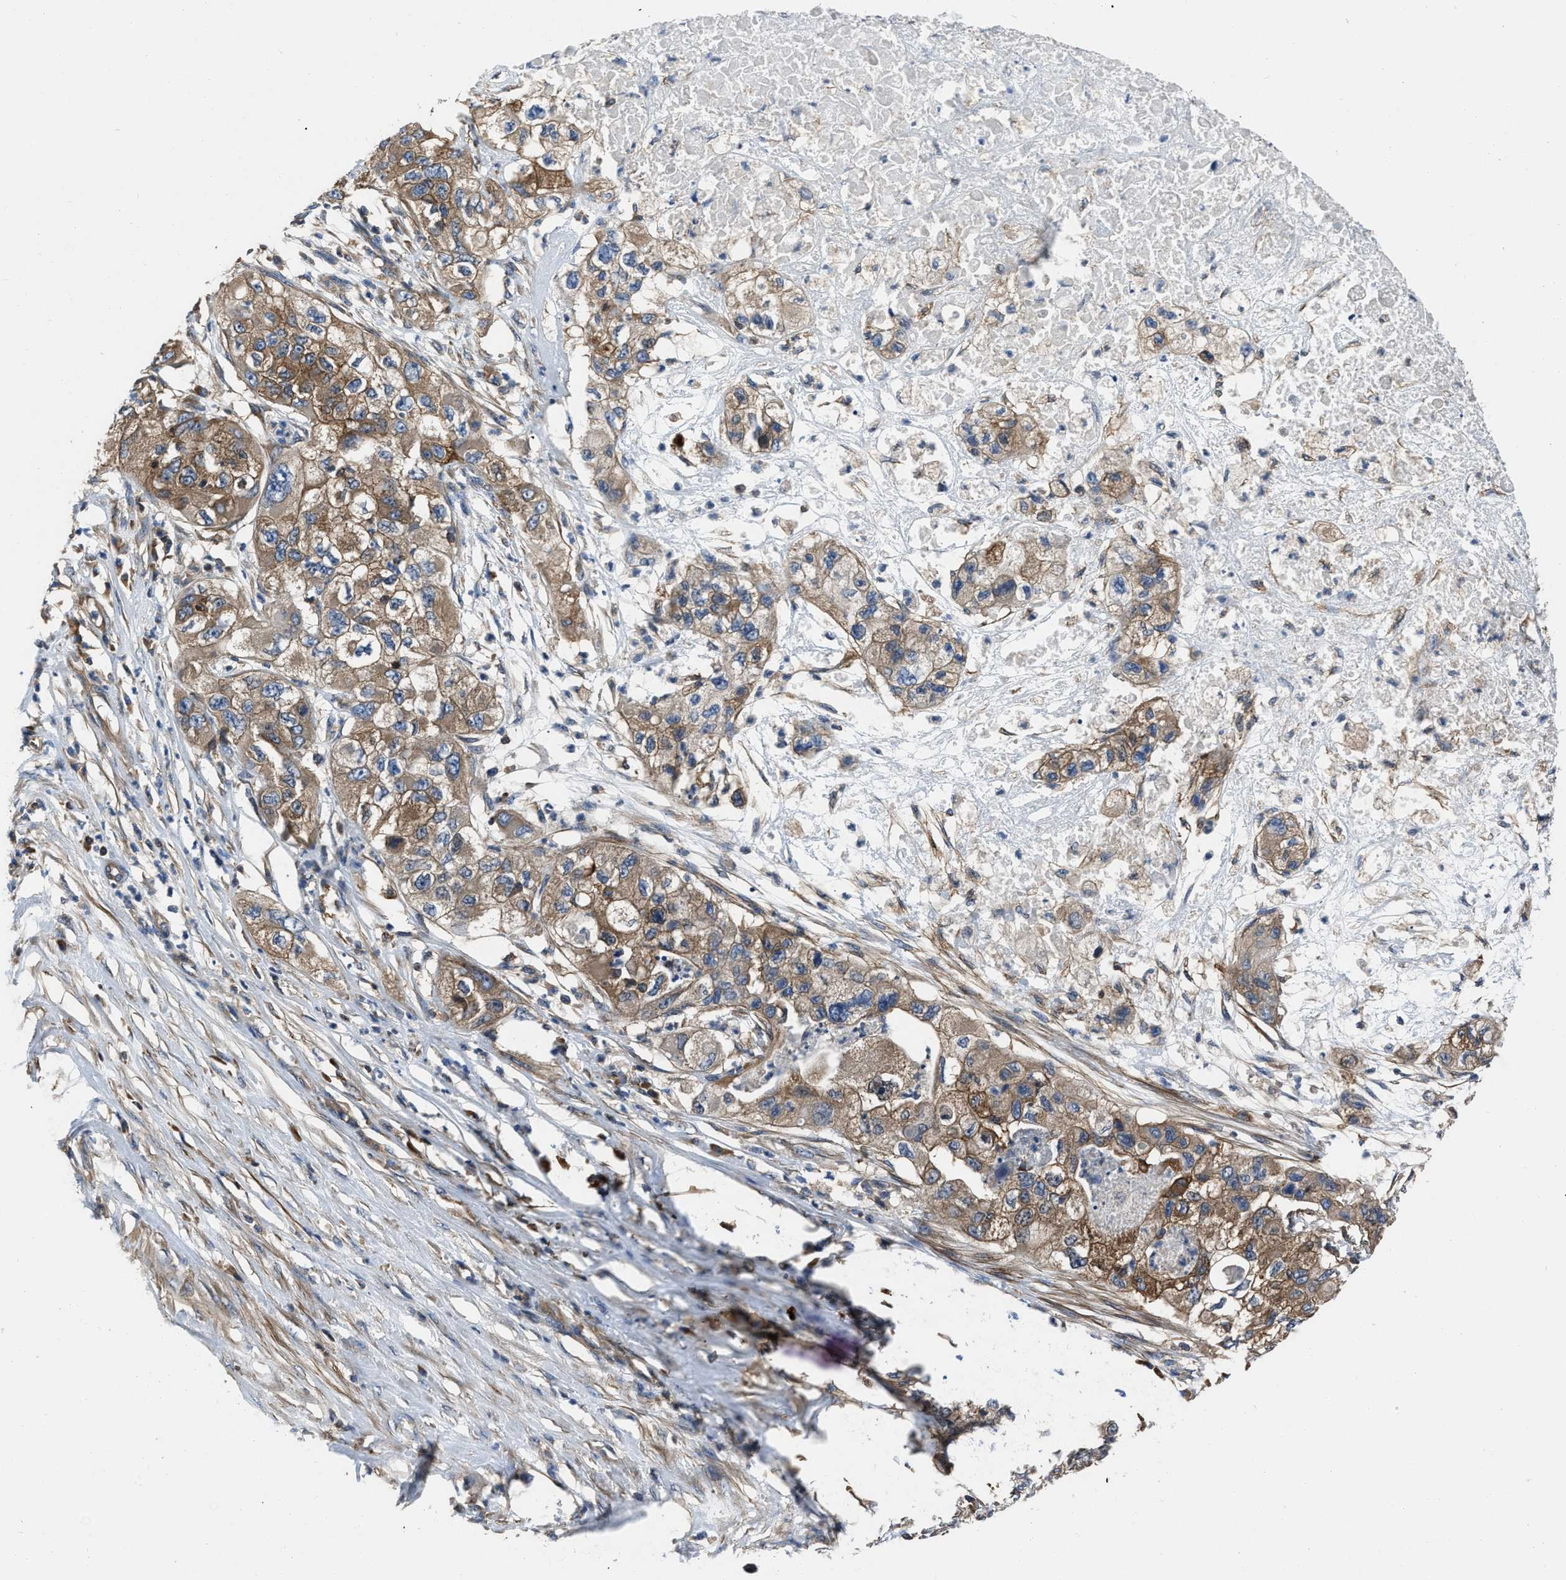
{"staining": {"intensity": "moderate", "quantity": ">75%", "location": "cytoplasmic/membranous"}, "tissue": "pancreatic cancer", "cell_type": "Tumor cells", "image_type": "cancer", "snomed": [{"axis": "morphology", "description": "Adenocarcinoma, NOS"}, {"axis": "topography", "description": "Pancreas"}], "caption": "The histopathology image displays immunohistochemical staining of adenocarcinoma (pancreatic). There is moderate cytoplasmic/membranous positivity is seen in about >75% of tumor cells.", "gene": "YARS1", "patient": {"sex": "female", "age": 78}}